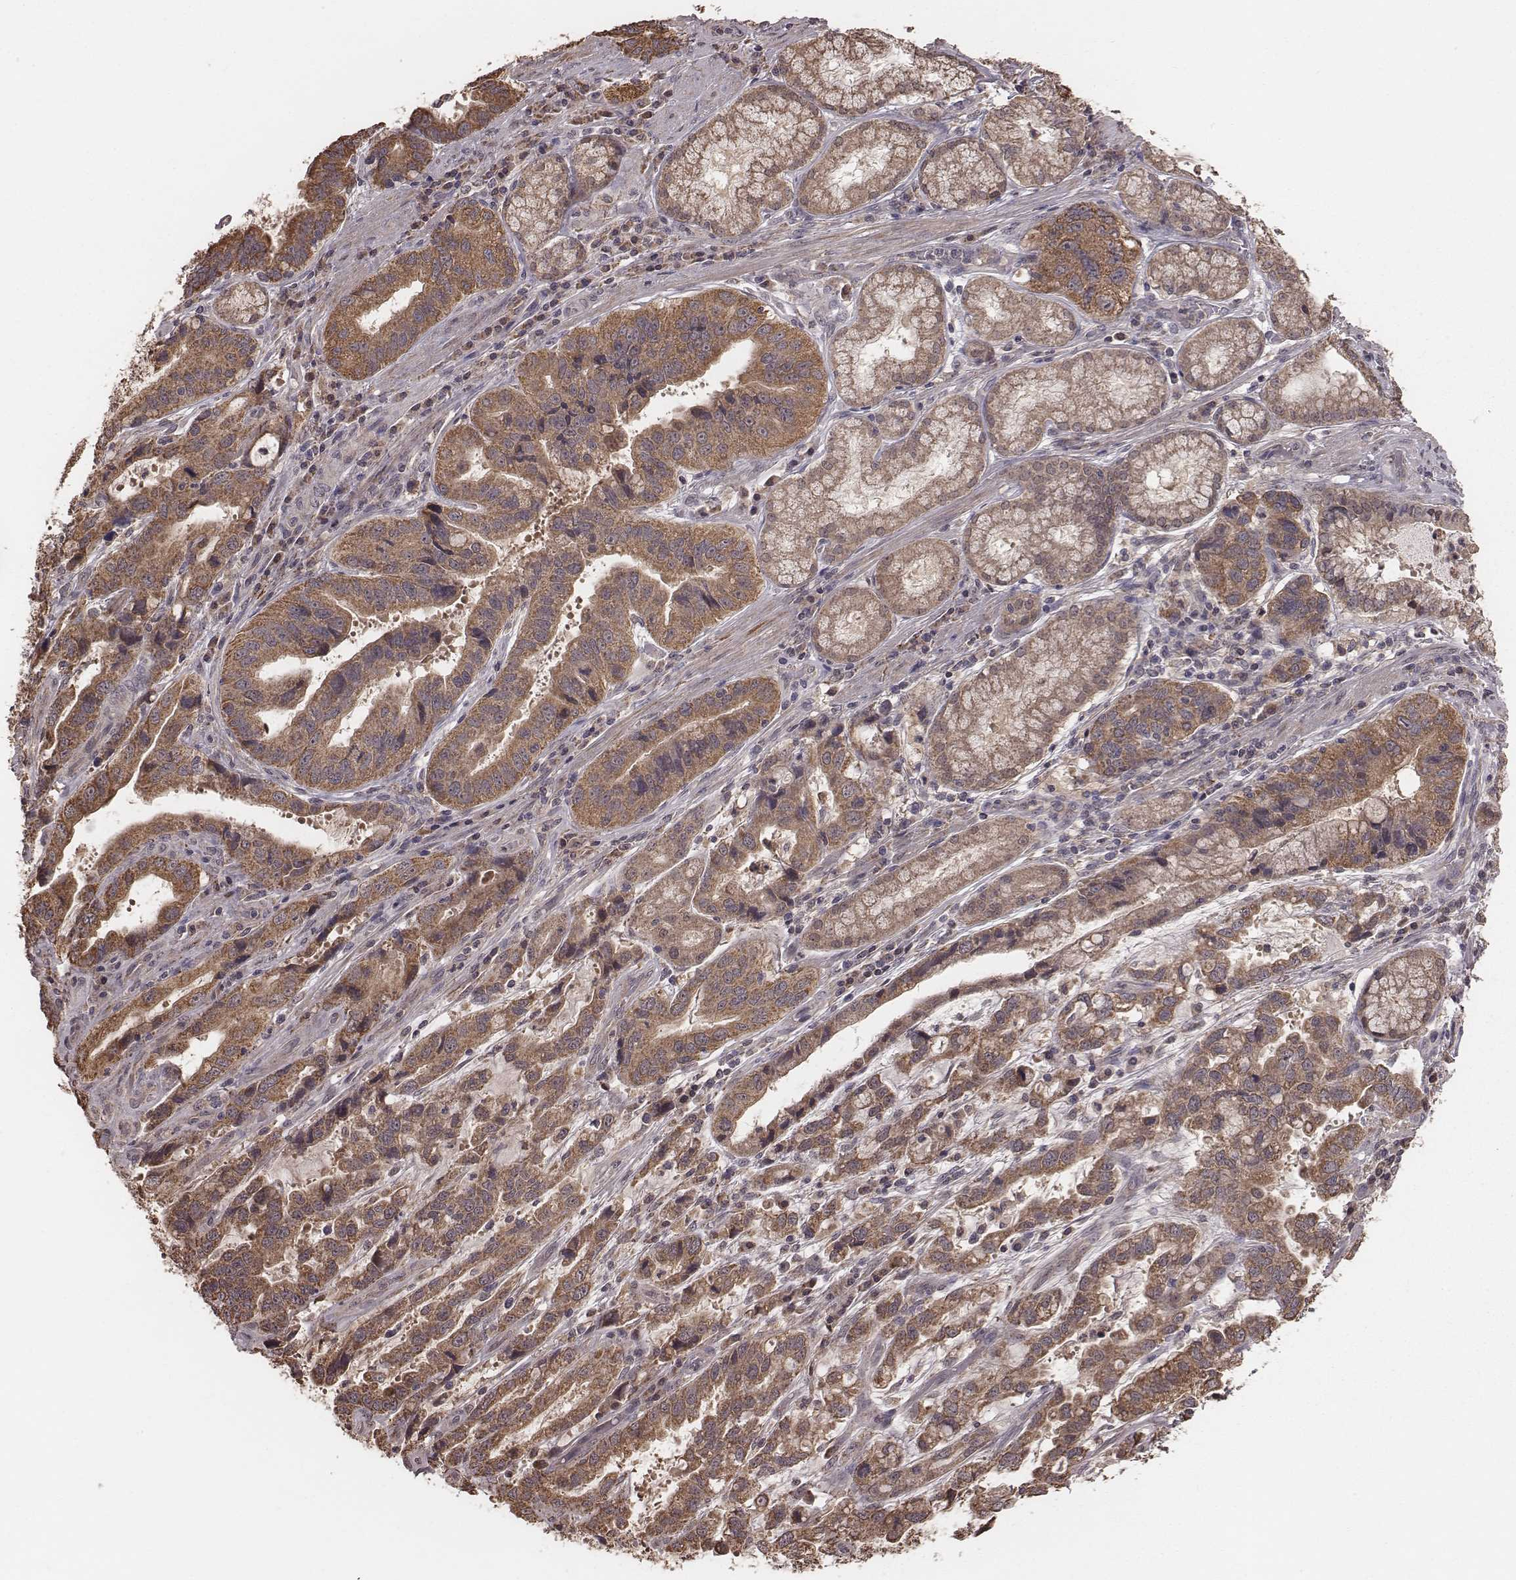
{"staining": {"intensity": "moderate", "quantity": ">75%", "location": "cytoplasmic/membranous"}, "tissue": "stomach cancer", "cell_type": "Tumor cells", "image_type": "cancer", "snomed": [{"axis": "morphology", "description": "Adenocarcinoma, NOS"}, {"axis": "topography", "description": "Stomach, lower"}], "caption": "This is a histology image of immunohistochemistry (IHC) staining of stomach cancer (adenocarcinoma), which shows moderate expression in the cytoplasmic/membranous of tumor cells.", "gene": "PDCD2L", "patient": {"sex": "female", "age": 76}}